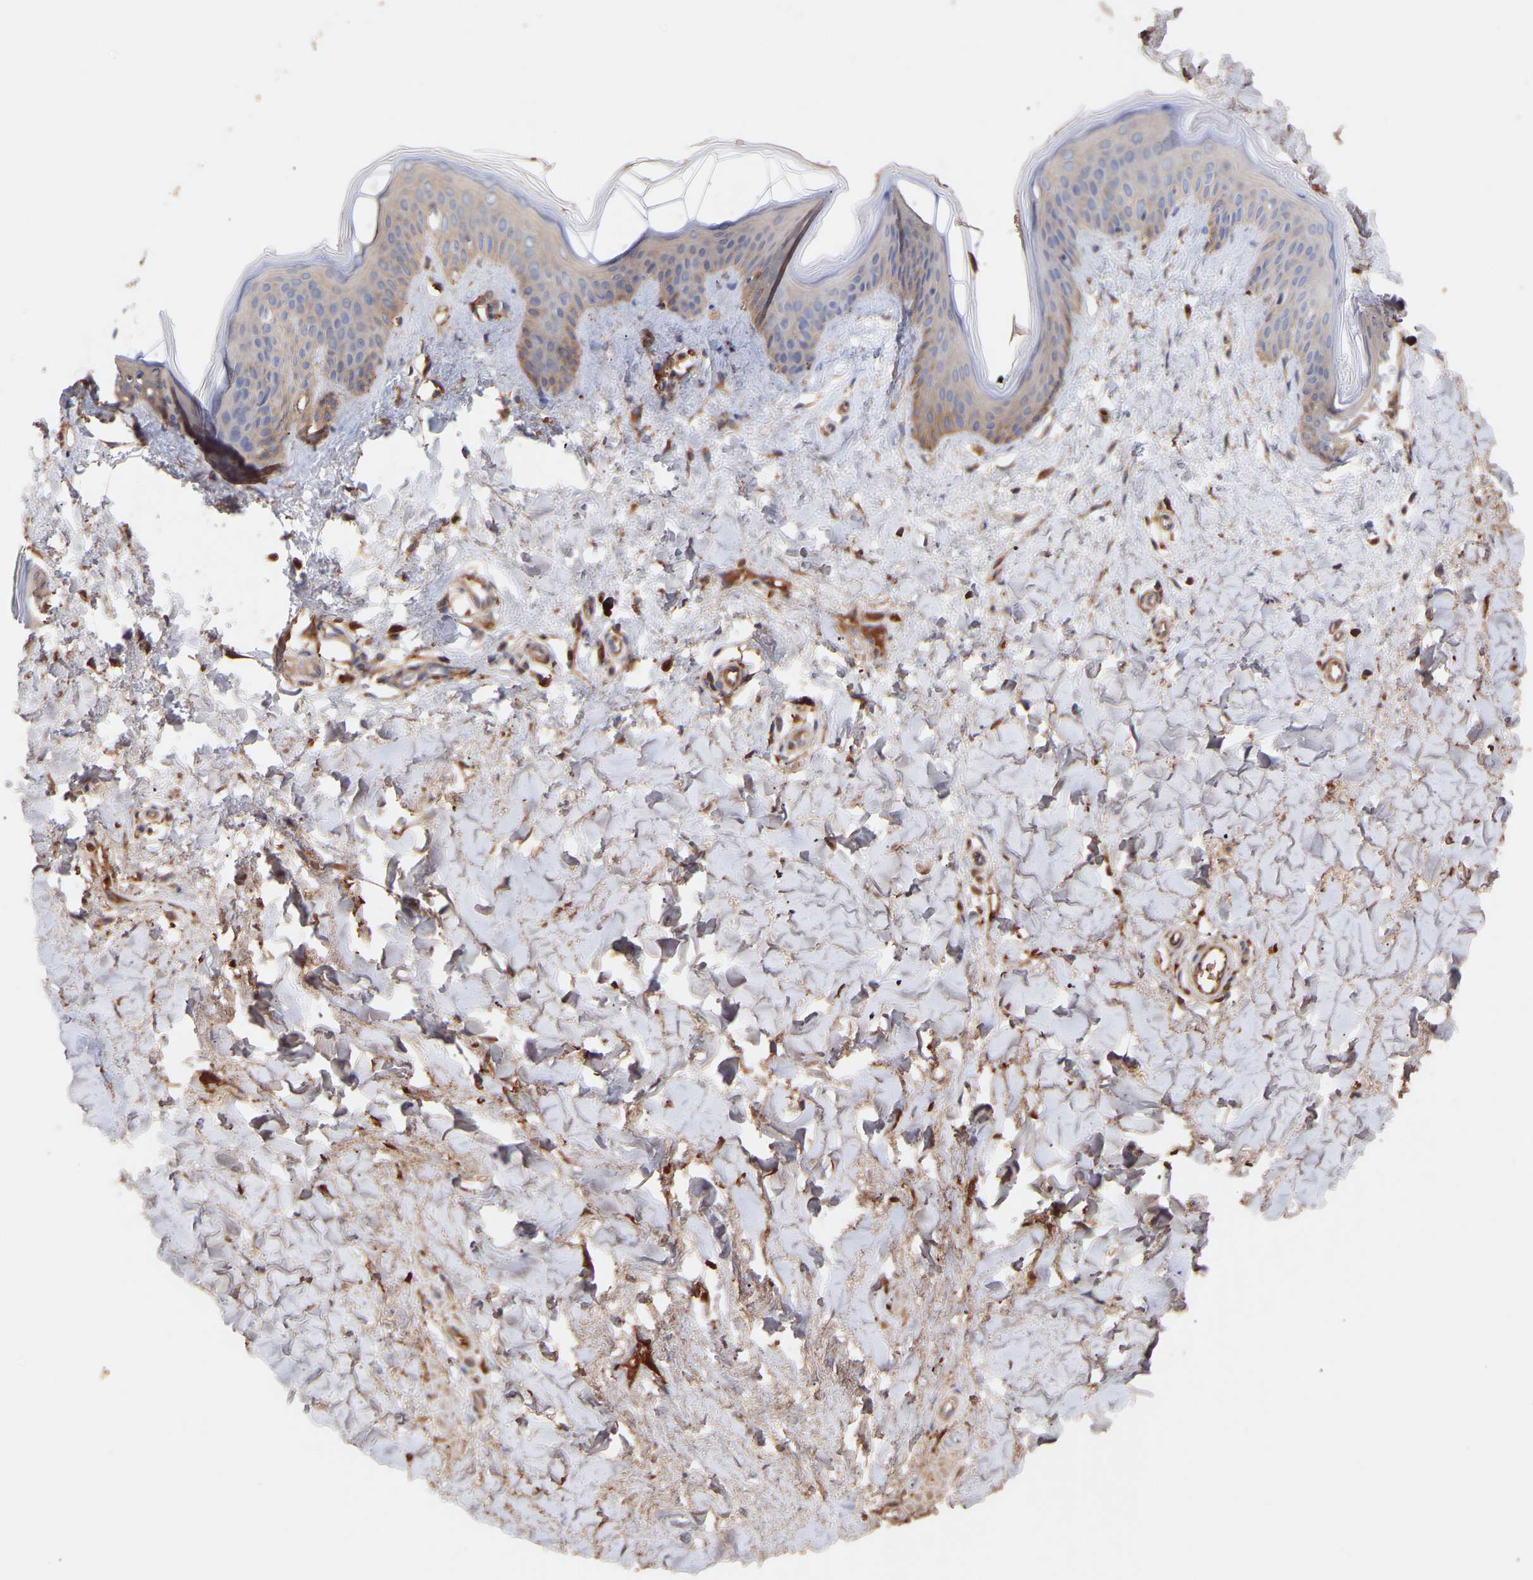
{"staining": {"intensity": "moderate", "quantity": ">75%", "location": "cytoplasmic/membranous"}, "tissue": "skin", "cell_type": "Fibroblasts", "image_type": "normal", "snomed": [{"axis": "morphology", "description": "Normal tissue, NOS"}, {"axis": "topography", "description": "Skin"}], "caption": "Immunohistochemistry (IHC) histopathology image of normal skin: skin stained using IHC displays medium levels of moderate protein expression localized specifically in the cytoplasmic/membranous of fibroblasts, appearing as a cytoplasmic/membranous brown color.", "gene": "TMEM268", "patient": {"sex": "female", "age": 17}}